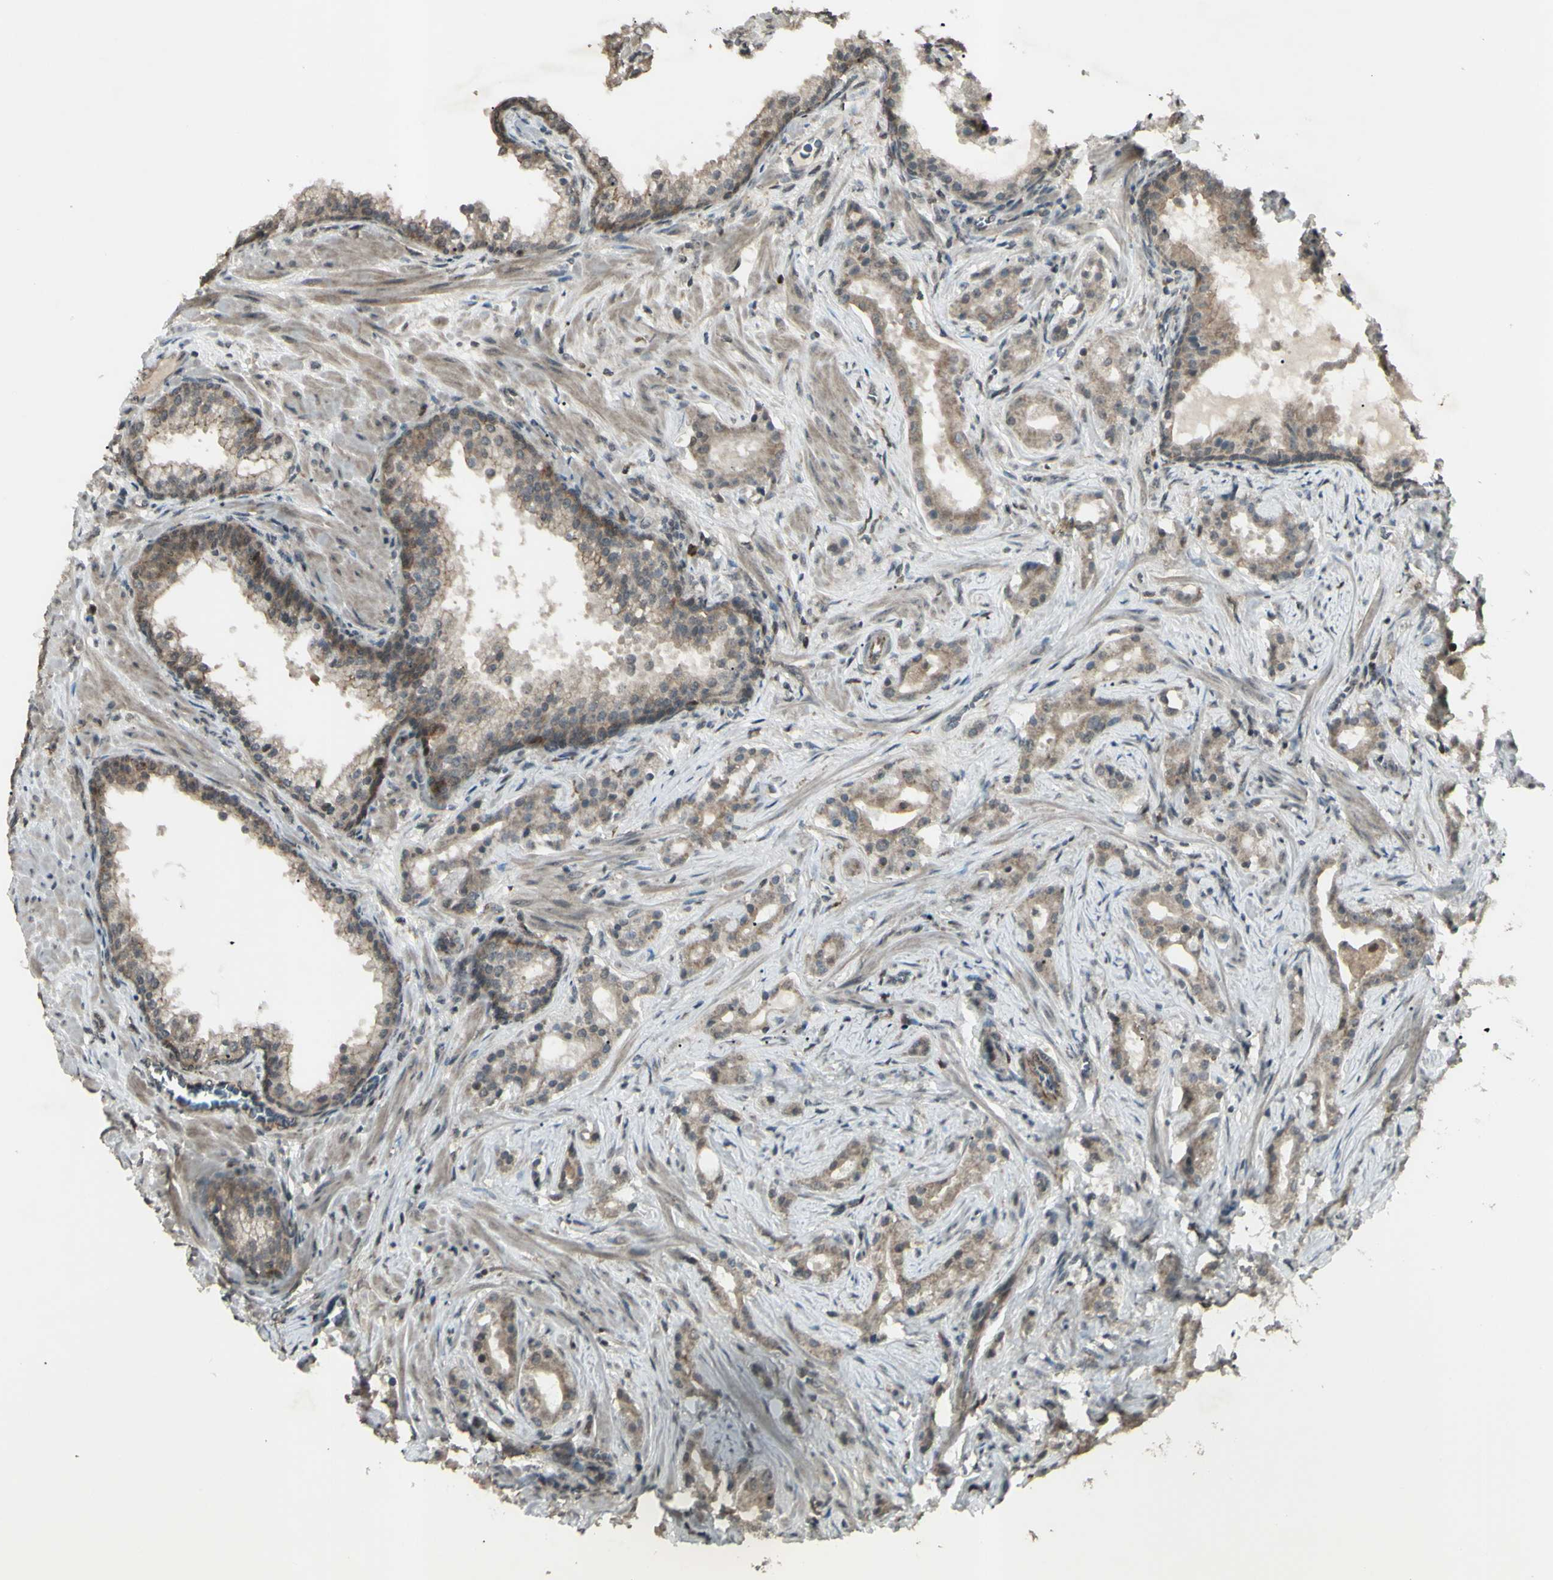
{"staining": {"intensity": "weak", "quantity": ">75%", "location": "cytoplasmic/membranous"}, "tissue": "prostate cancer", "cell_type": "Tumor cells", "image_type": "cancer", "snomed": [{"axis": "morphology", "description": "Adenocarcinoma, Low grade"}, {"axis": "topography", "description": "Prostate"}], "caption": "IHC staining of adenocarcinoma (low-grade) (prostate), which reveals low levels of weak cytoplasmic/membranous positivity in about >75% of tumor cells indicating weak cytoplasmic/membranous protein staining. The staining was performed using DAB (3,3'-diaminobenzidine) (brown) for protein detection and nuclei were counterstained in hematoxylin (blue).", "gene": "BLNK", "patient": {"sex": "male", "age": 59}}